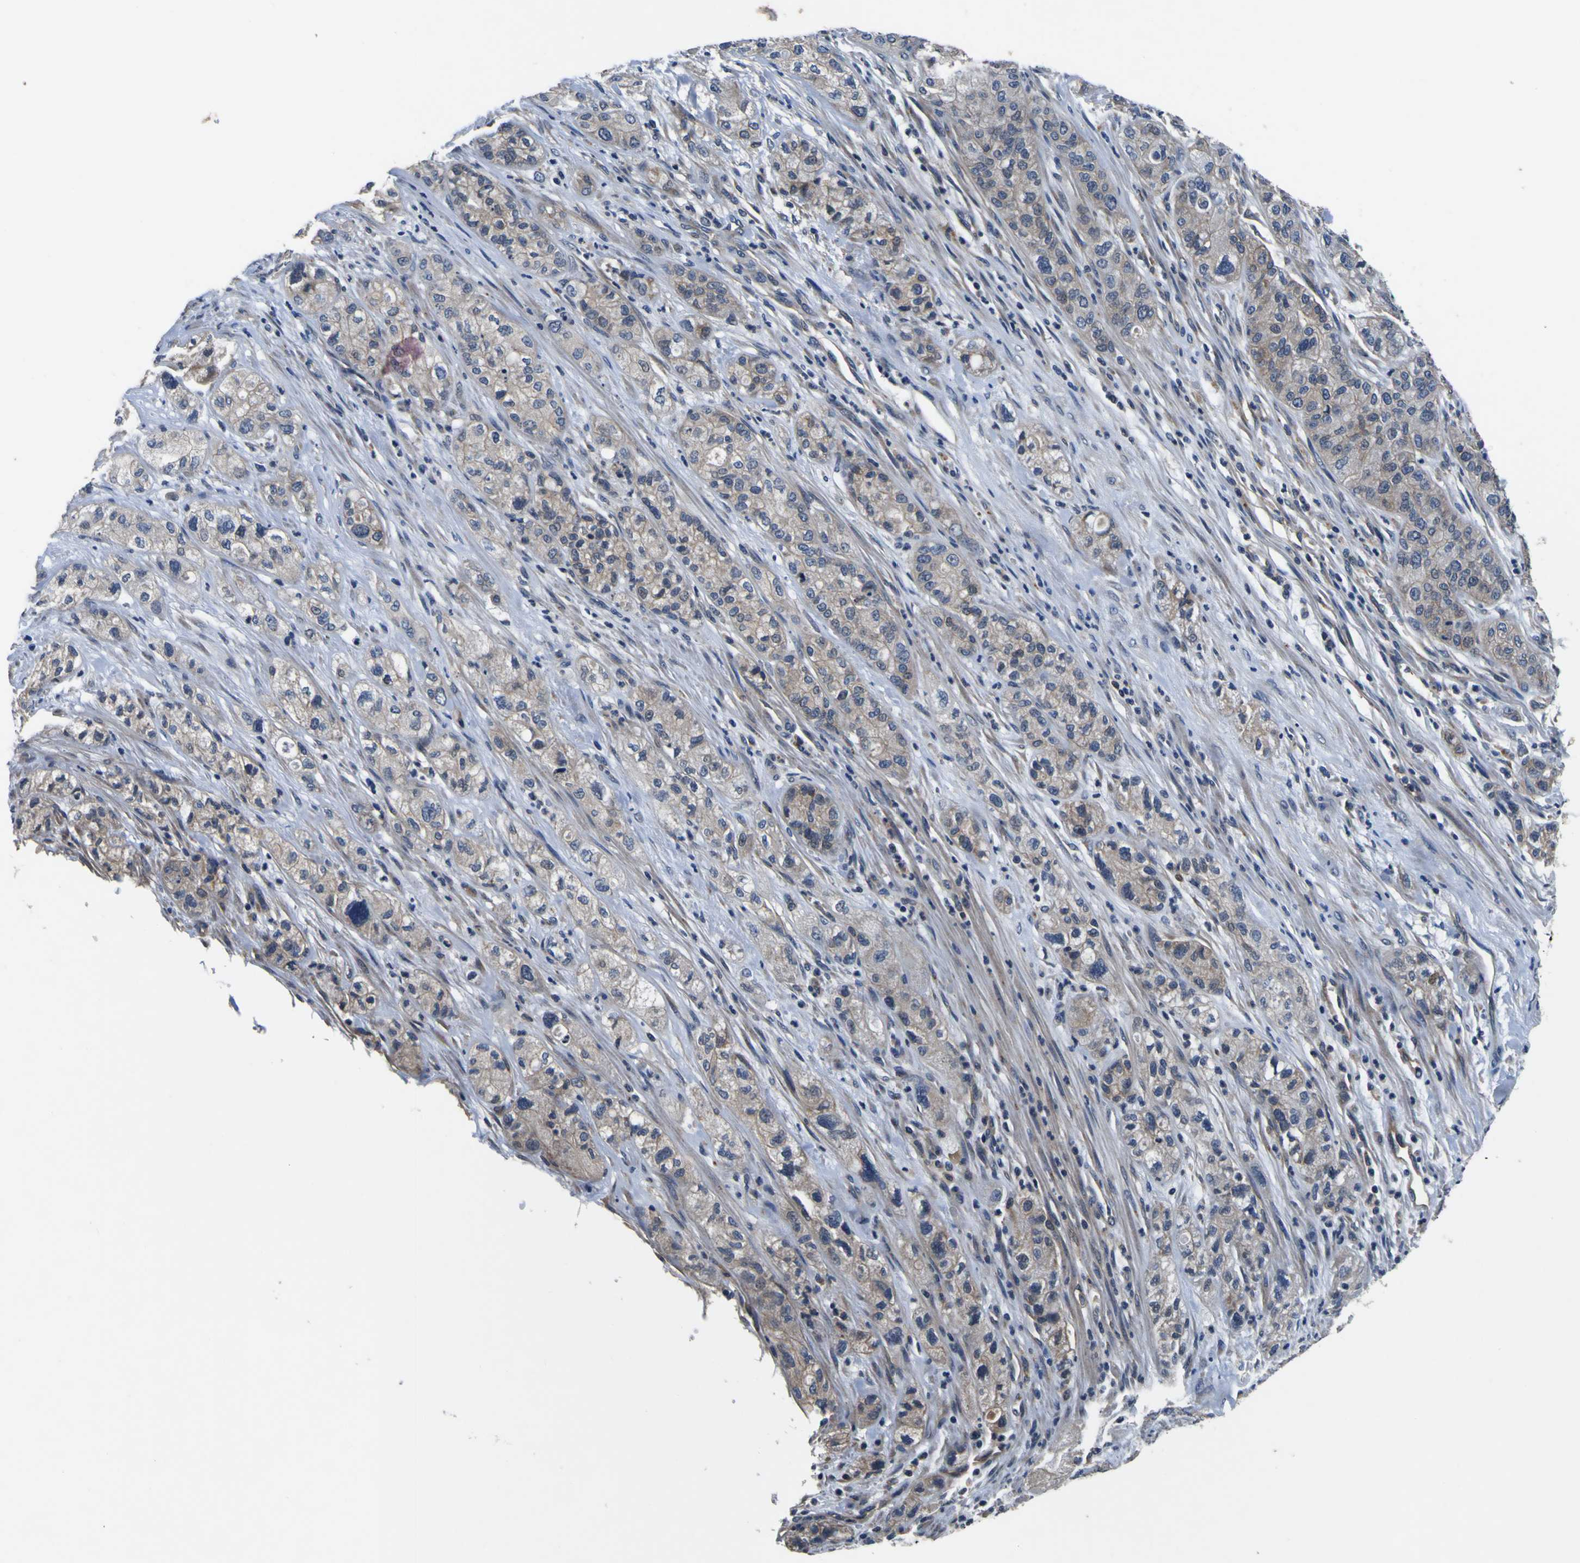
{"staining": {"intensity": "weak", "quantity": ">75%", "location": "cytoplasmic/membranous"}, "tissue": "pancreatic cancer", "cell_type": "Tumor cells", "image_type": "cancer", "snomed": [{"axis": "morphology", "description": "Adenocarcinoma, NOS"}, {"axis": "topography", "description": "Pancreas"}], "caption": "The histopathology image displays staining of pancreatic cancer (adenocarcinoma), revealing weak cytoplasmic/membranous protein staining (brown color) within tumor cells.", "gene": "EPHB4", "patient": {"sex": "female", "age": 78}}